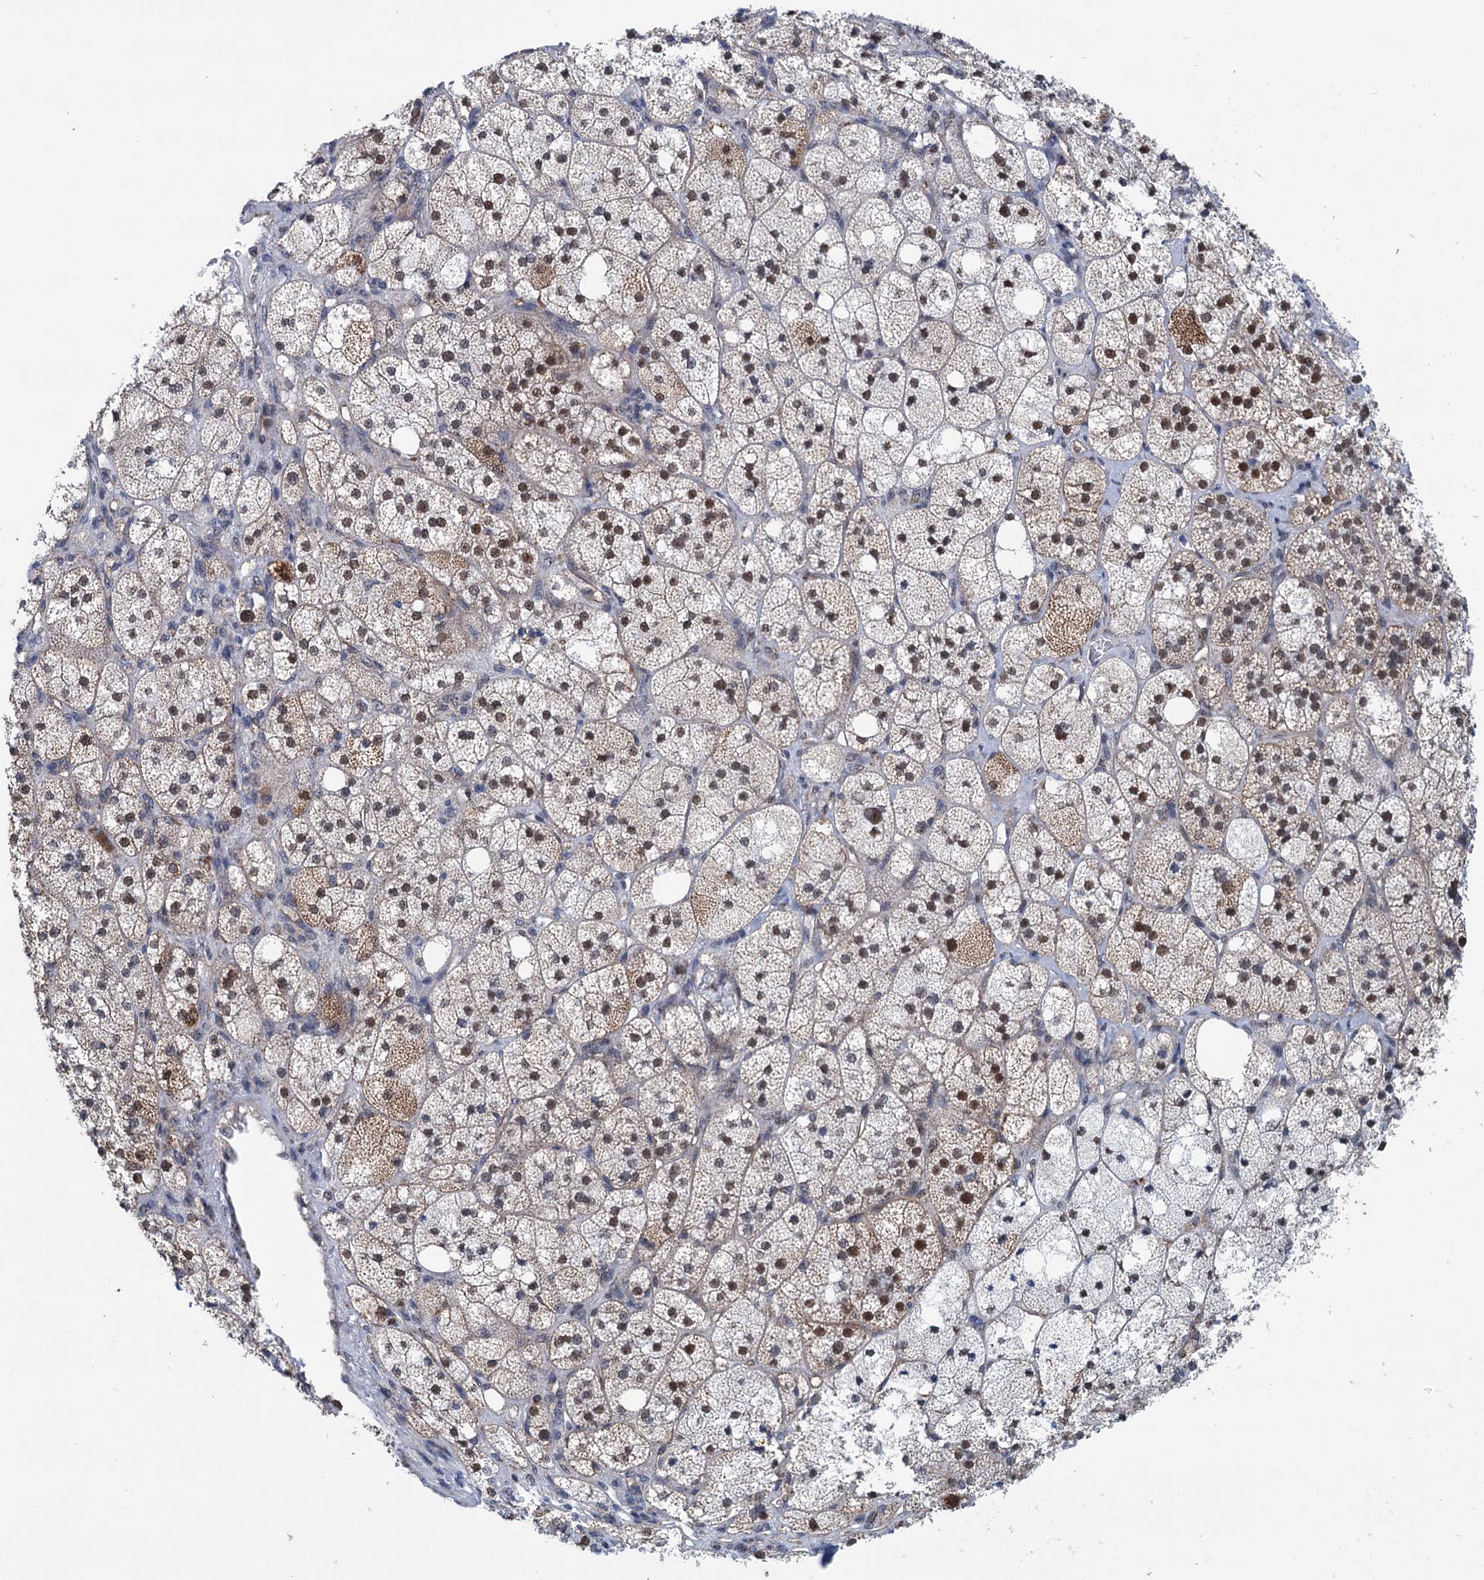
{"staining": {"intensity": "moderate", "quantity": ">75%", "location": "cytoplasmic/membranous,nuclear"}, "tissue": "adrenal gland", "cell_type": "Glandular cells", "image_type": "normal", "snomed": [{"axis": "morphology", "description": "Normal tissue, NOS"}, {"axis": "topography", "description": "Adrenal gland"}], "caption": "Immunohistochemistry (IHC) photomicrograph of benign adrenal gland: human adrenal gland stained using immunohistochemistry exhibits medium levels of moderate protein expression localized specifically in the cytoplasmic/membranous,nuclear of glandular cells, appearing as a cytoplasmic/membranous,nuclear brown color.", "gene": "MORN3", "patient": {"sex": "male", "age": 61}}